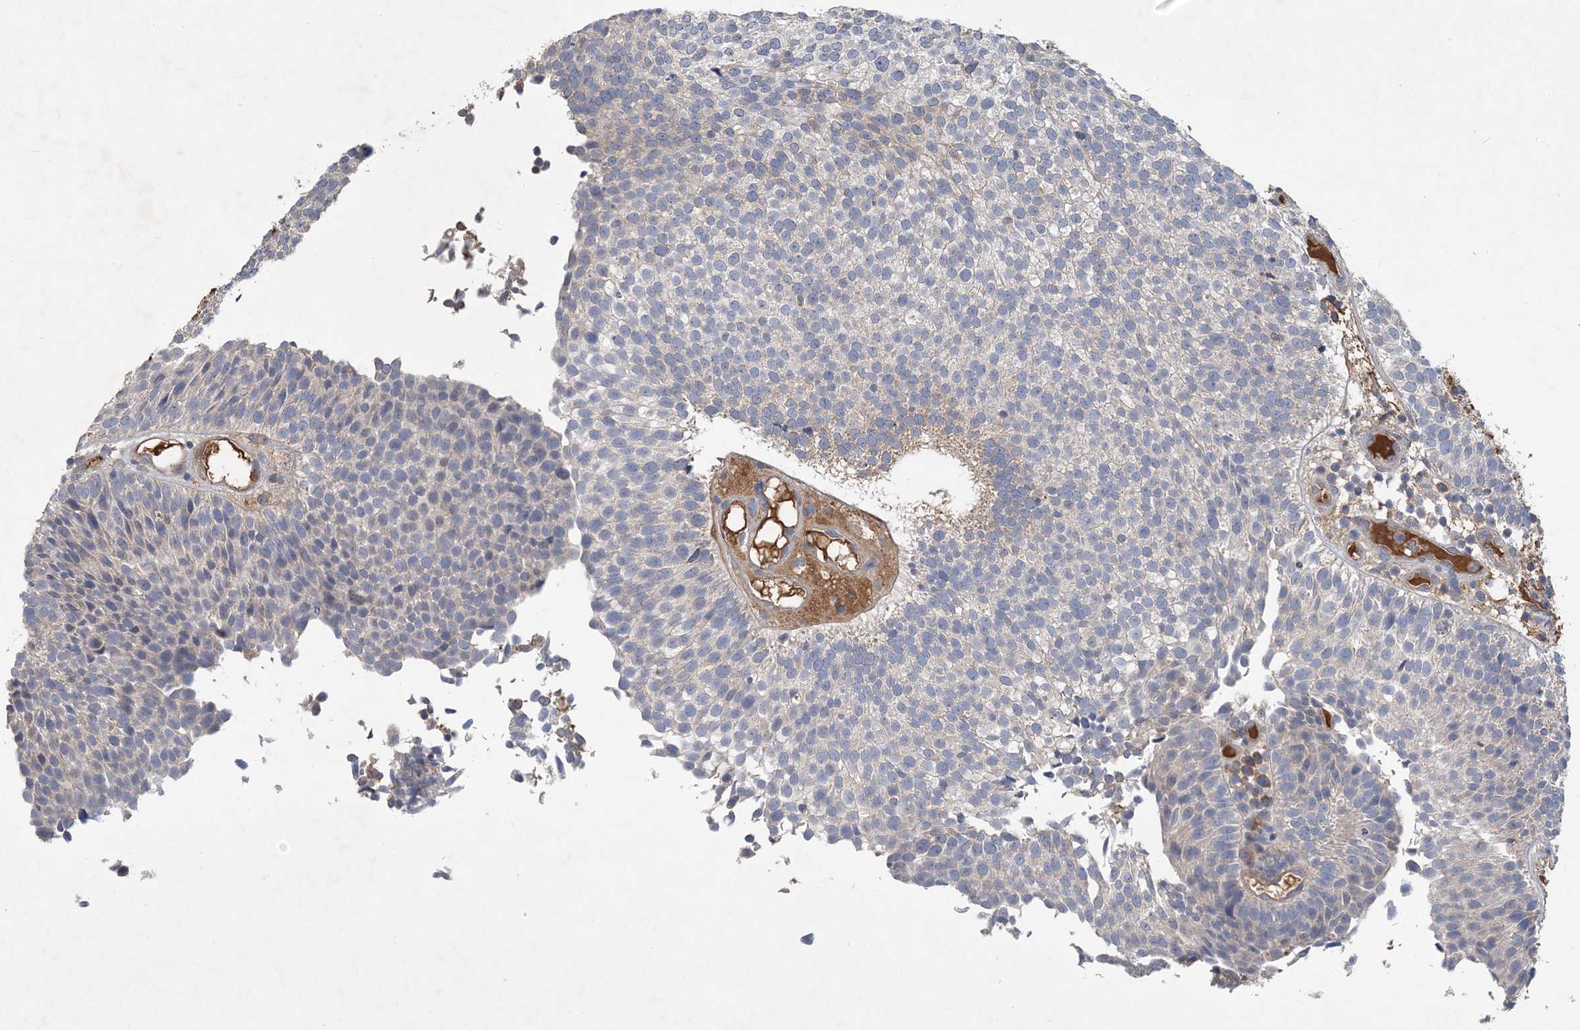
{"staining": {"intensity": "negative", "quantity": "none", "location": "none"}, "tissue": "urothelial cancer", "cell_type": "Tumor cells", "image_type": "cancer", "snomed": [{"axis": "morphology", "description": "Urothelial carcinoma, Low grade"}, {"axis": "topography", "description": "Urinary bladder"}], "caption": "Immunohistochemical staining of human low-grade urothelial carcinoma displays no significant positivity in tumor cells.", "gene": "RNF25", "patient": {"sex": "male", "age": 86}}